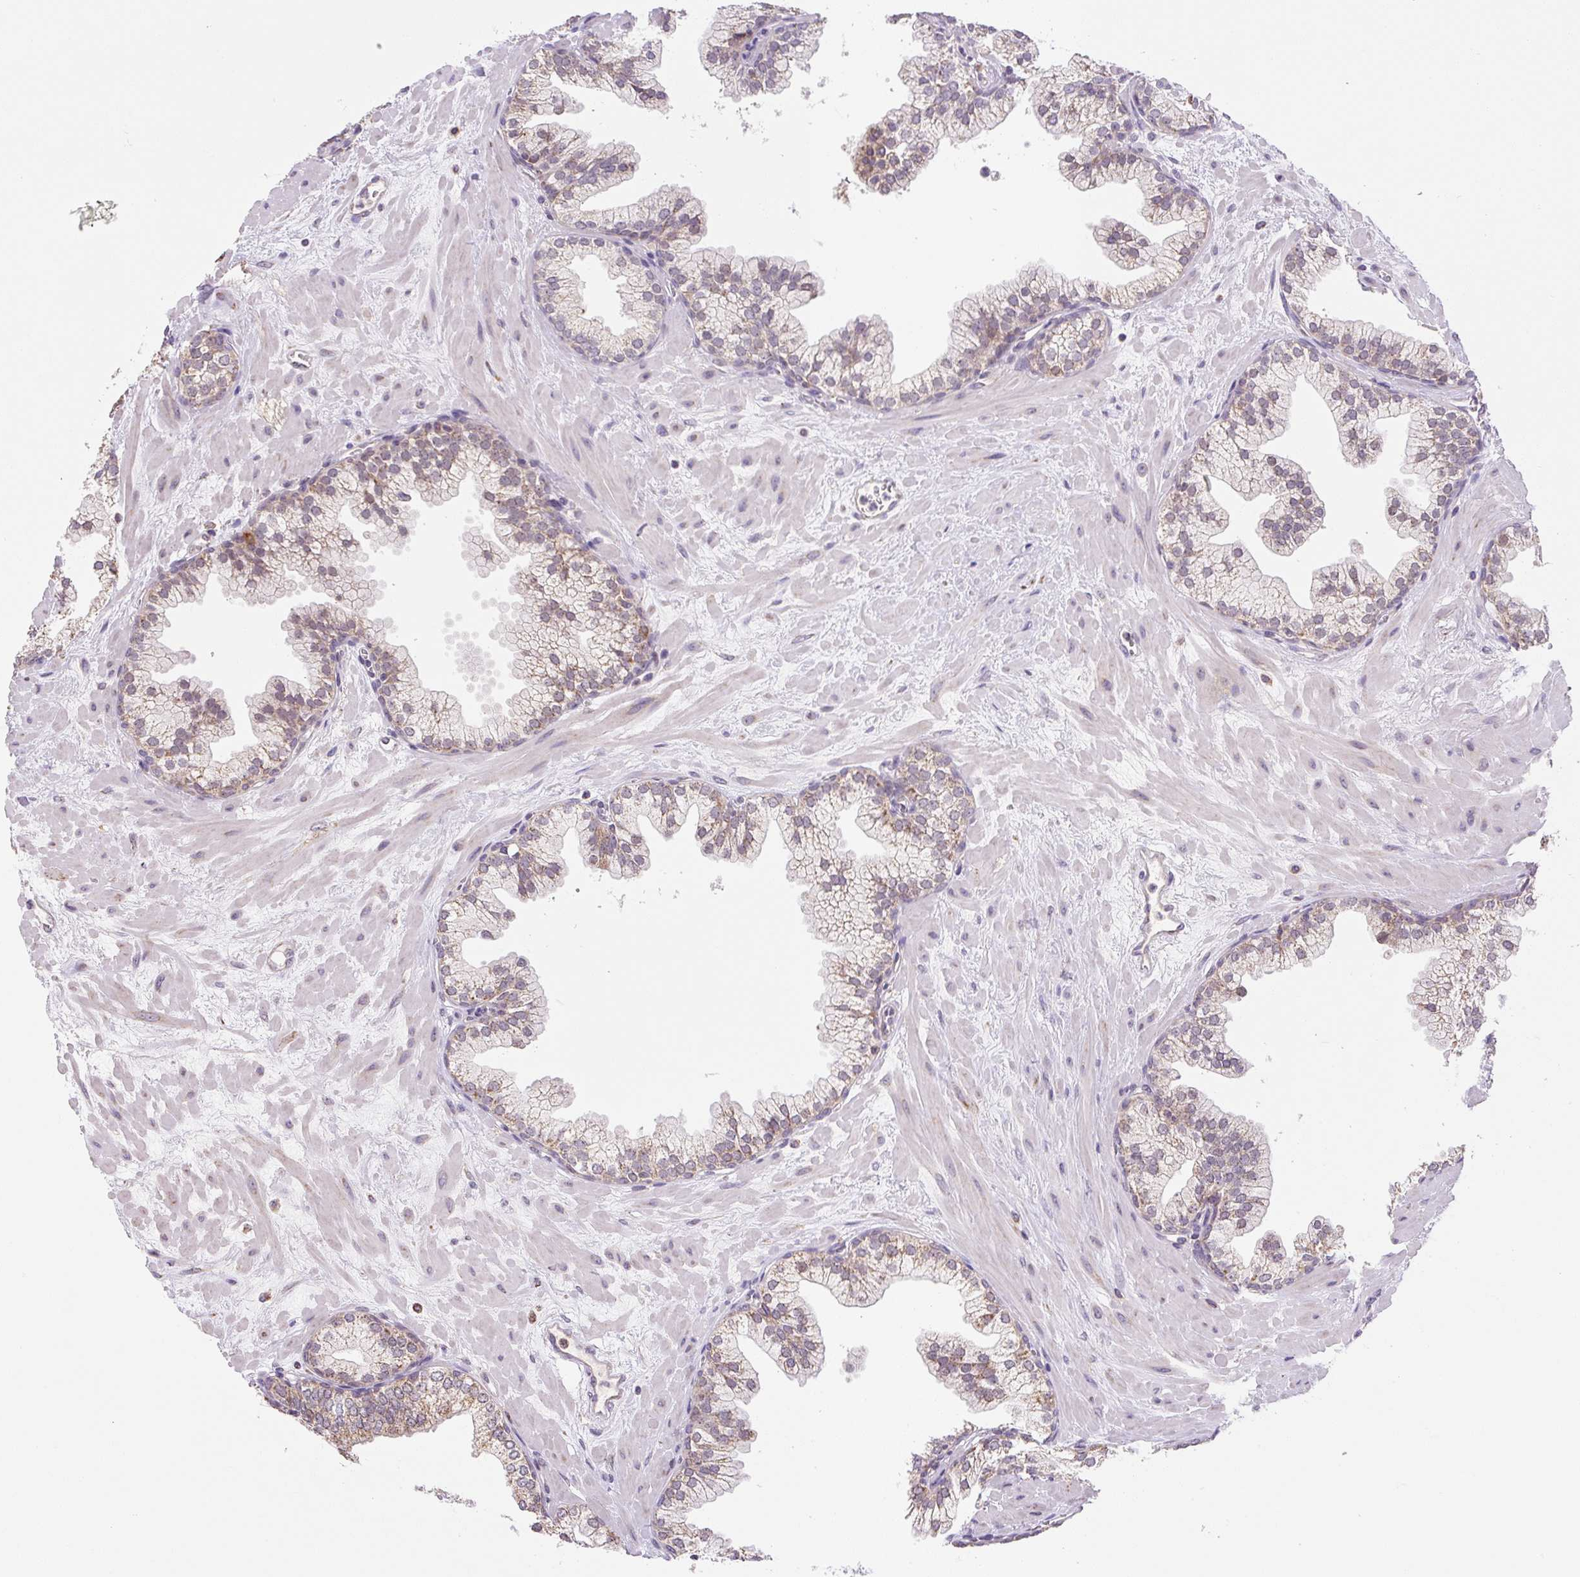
{"staining": {"intensity": "moderate", "quantity": ">75%", "location": "cytoplasmic/membranous"}, "tissue": "prostate", "cell_type": "Glandular cells", "image_type": "normal", "snomed": [{"axis": "morphology", "description": "Normal tissue, NOS"}, {"axis": "topography", "description": "Prostate"}, {"axis": "topography", "description": "Peripheral nerve tissue"}], "caption": "DAB immunohistochemical staining of normal human prostate exhibits moderate cytoplasmic/membranous protein staining in approximately >75% of glandular cells.", "gene": "MFSD9", "patient": {"sex": "male", "age": 61}}